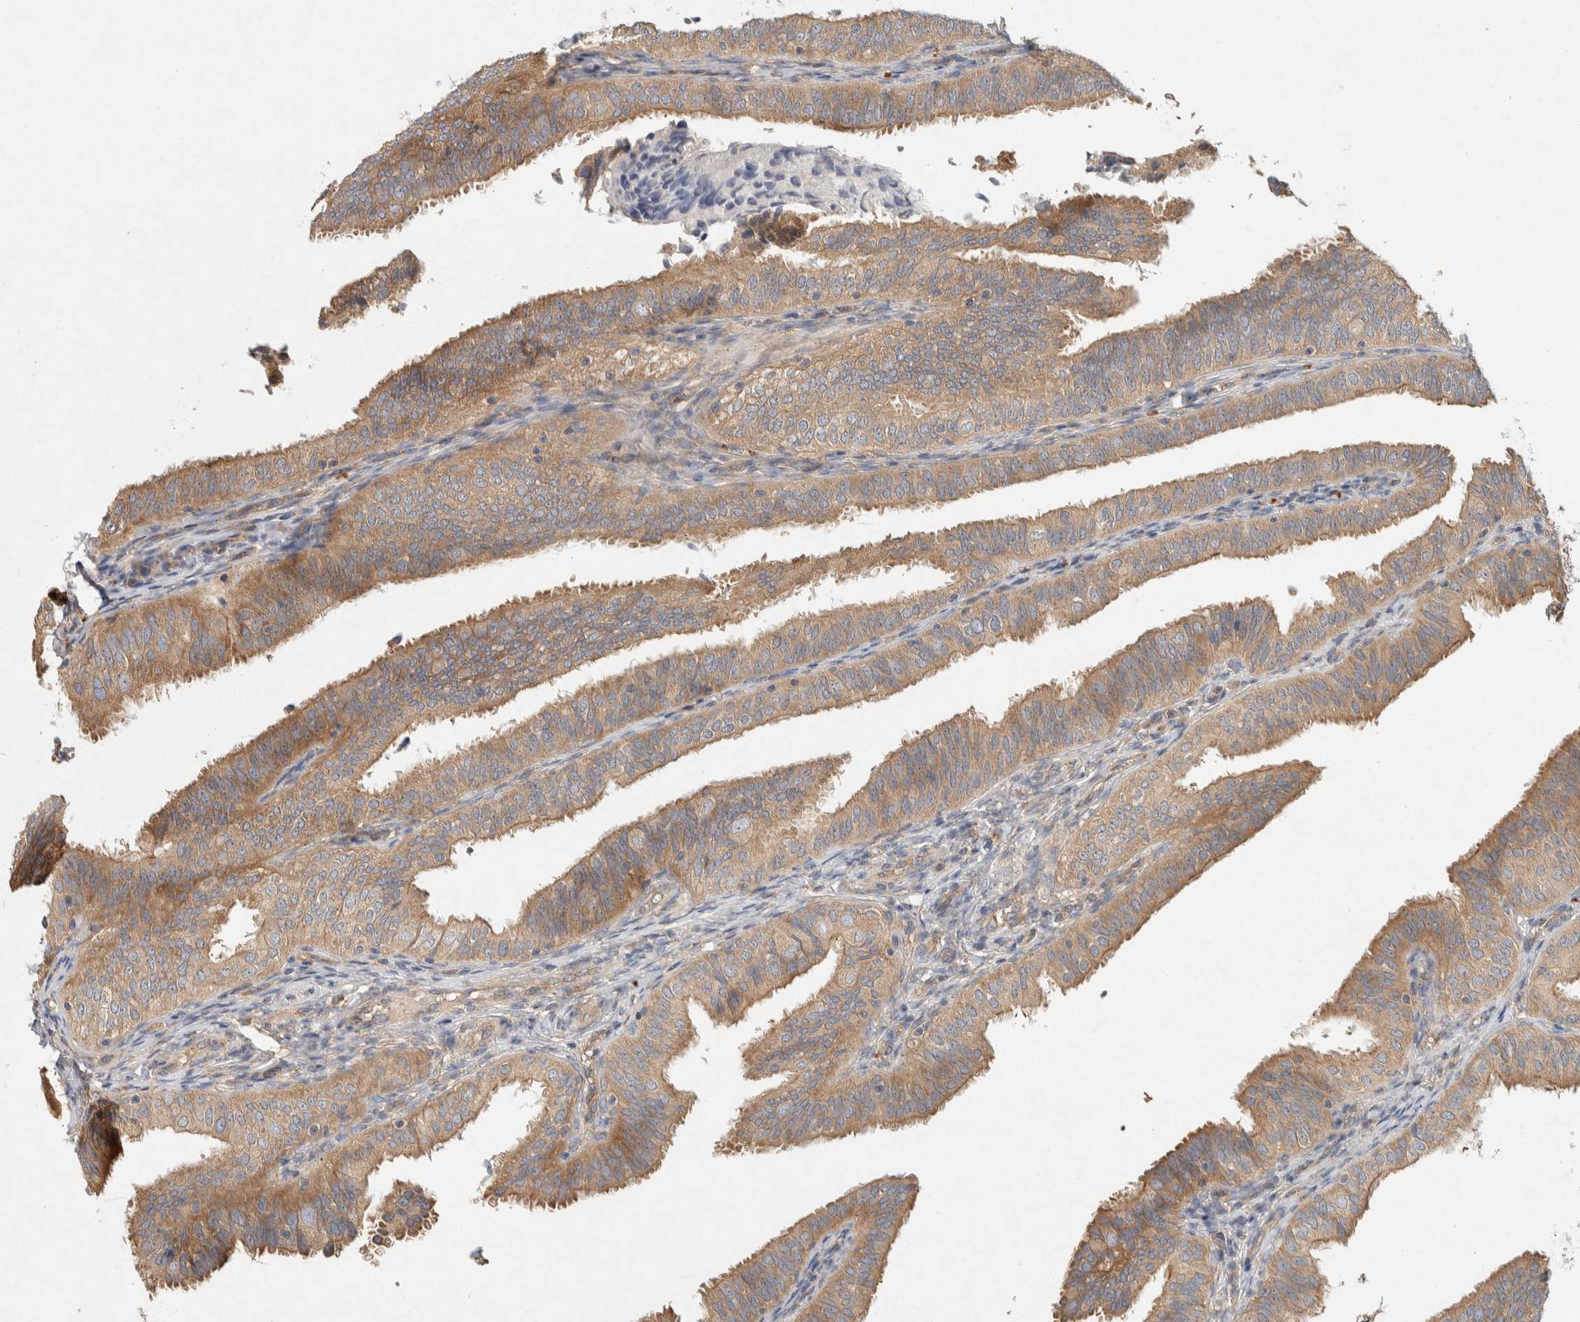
{"staining": {"intensity": "moderate", "quantity": "25%-75%", "location": "cytoplasmic/membranous"}, "tissue": "fallopian tube", "cell_type": "Glandular cells", "image_type": "normal", "snomed": [{"axis": "morphology", "description": "Normal tissue, NOS"}, {"axis": "topography", "description": "Fallopian tube"}], "caption": "Fallopian tube stained with DAB (3,3'-diaminobenzidine) immunohistochemistry shows medium levels of moderate cytoplasmic/membranous positivity in about 25%-75% of glandular cells. The staining was performed using DAB (3,3'-diaminobenzidine), with brown indicating positive protein expression. Nuclei are stained blue with hematoxylin.", "gene": "PXK", "patient": {"sex": "female", "age": 35}}